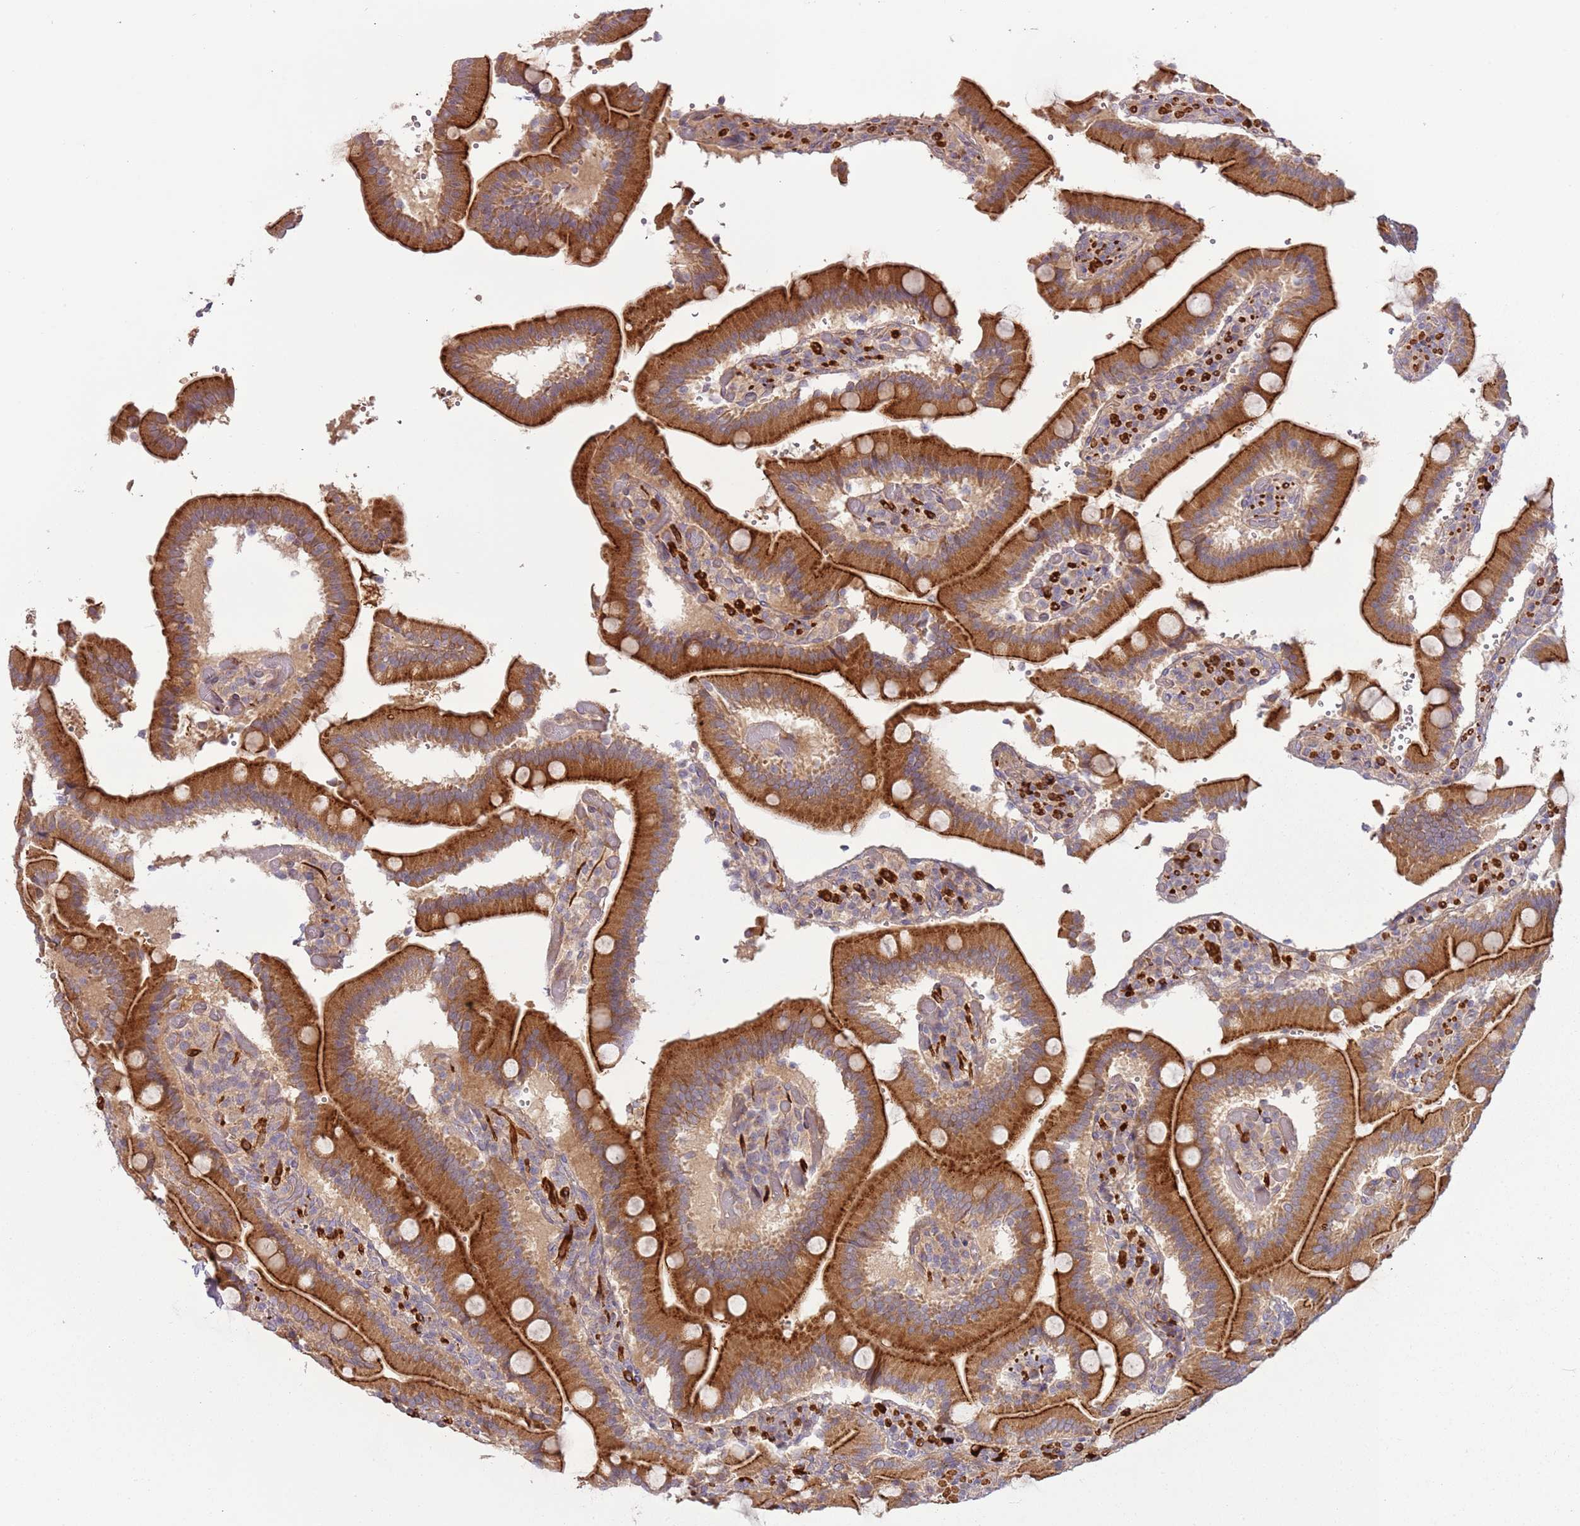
{"staining": {"intensity": "strong", "quantity": ">75%", "location": "cytoplasmic/membranous"}, "tissue": "duodenum", "cell_type": "Glandular cells", "image_type": "normal", "snomed": [{"axis": "morphology", "description": "Normal tissue, NOS"}, {"axis": "topography", "description": "Duodenum"}], "caption": "Brown immunohistochemical staining in benign human duodenum demonstrates strong cytoplasmic/membranous expression in about >75% of glandular cells. (DAB (3,3'-diaminobenzidine) IHC, brown staining for protein, blue staining for nuclei).", "gene": "RNF128", "patient": {"sex": "female", "age": 62}}